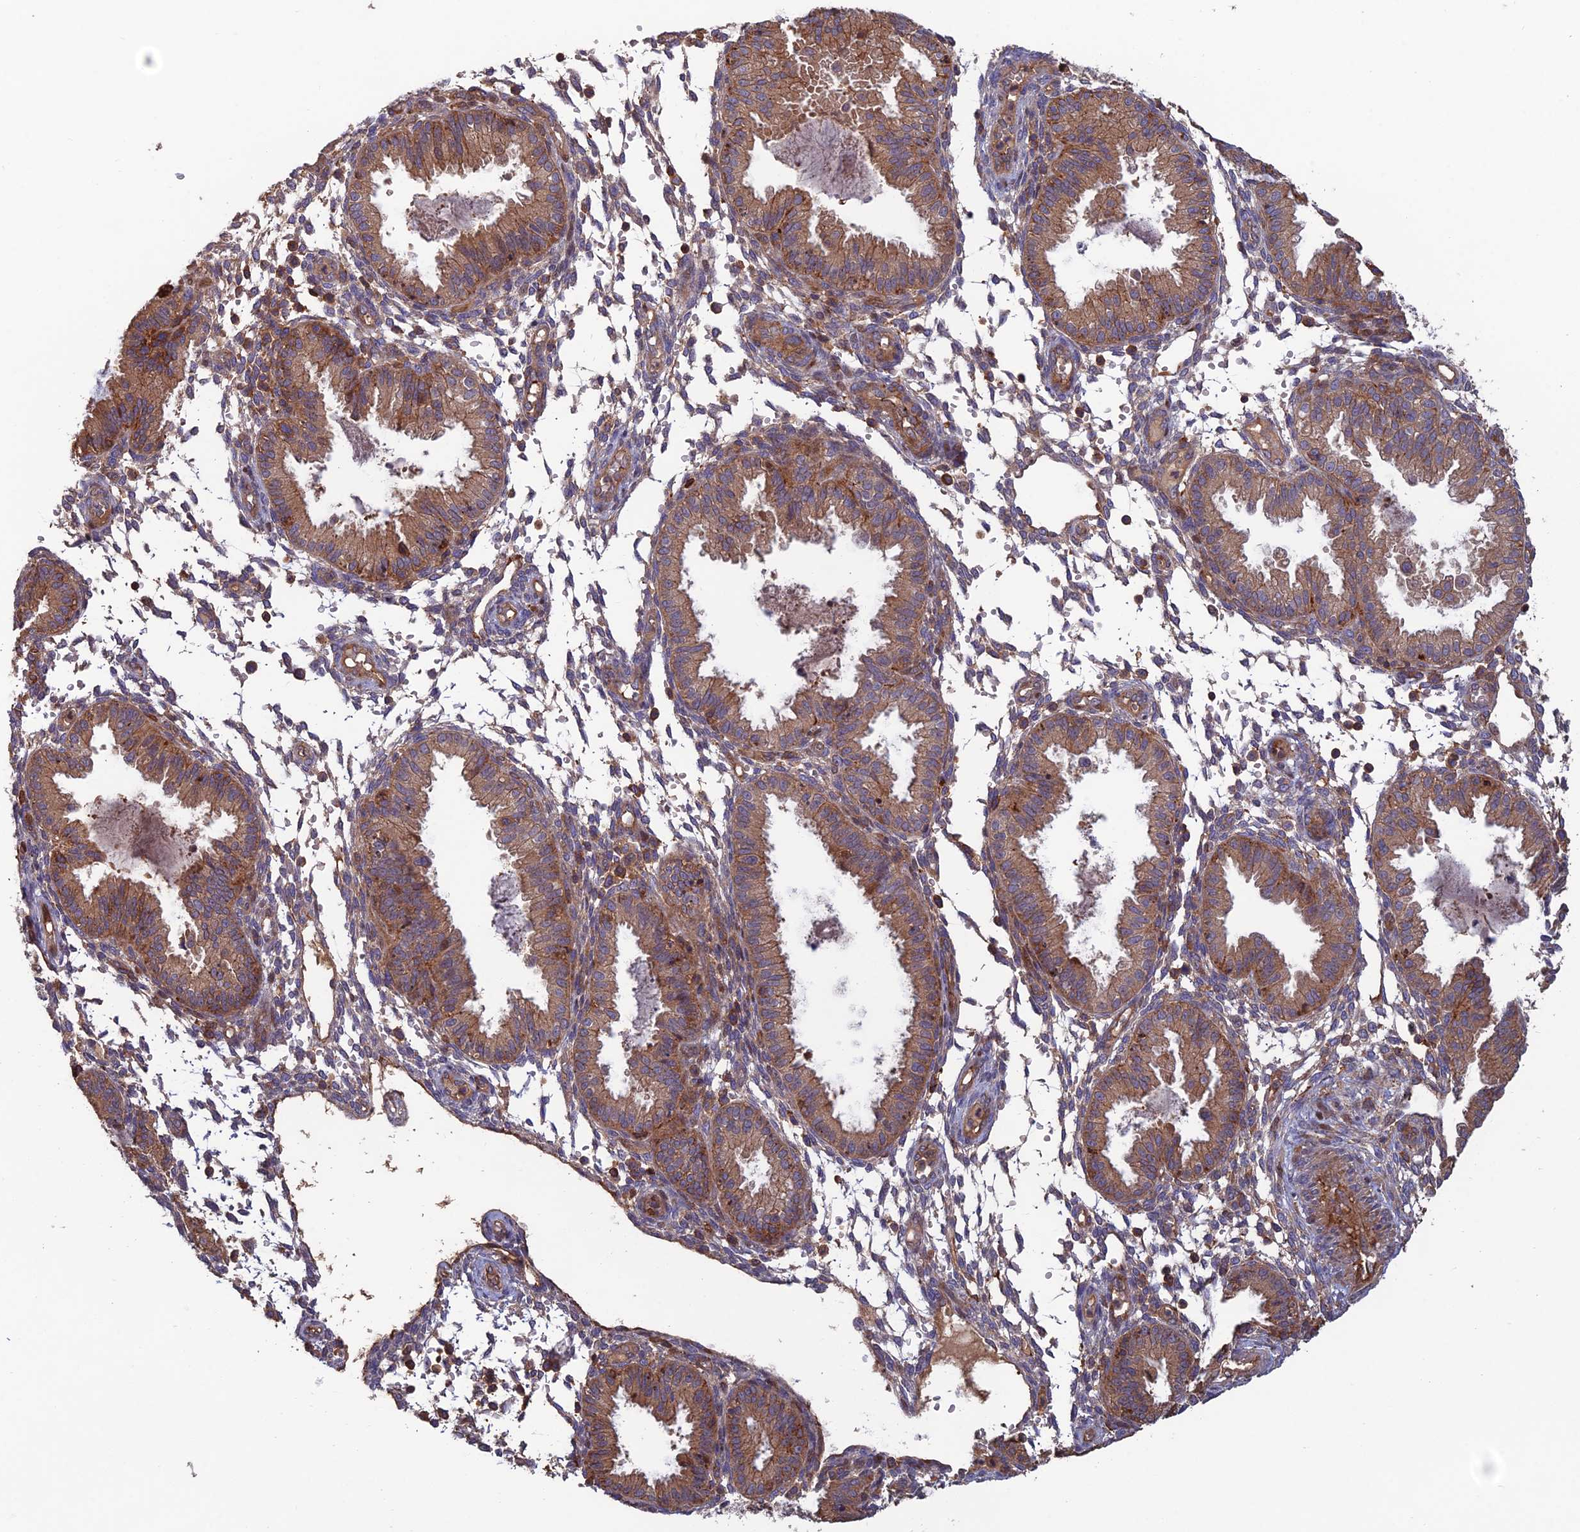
{"staining": {"intensity": "negative", "quantity": "none", "location": "none"}, "tissue": "endometrium", "cell_type": "Cells in endometrial stroma", "image_type": "normal", "snomed": [{"axis": "morphology", "description": "Normal tissue, NOS"}, {"axis": "topography", "description": "Endometrium"}], "caption": "This is an IHC image of normal human endometrium. There is no expression in cells in endometrial stroma.", "gene": "C15orf62", "patient": {"sex": "female", "age": 33}}